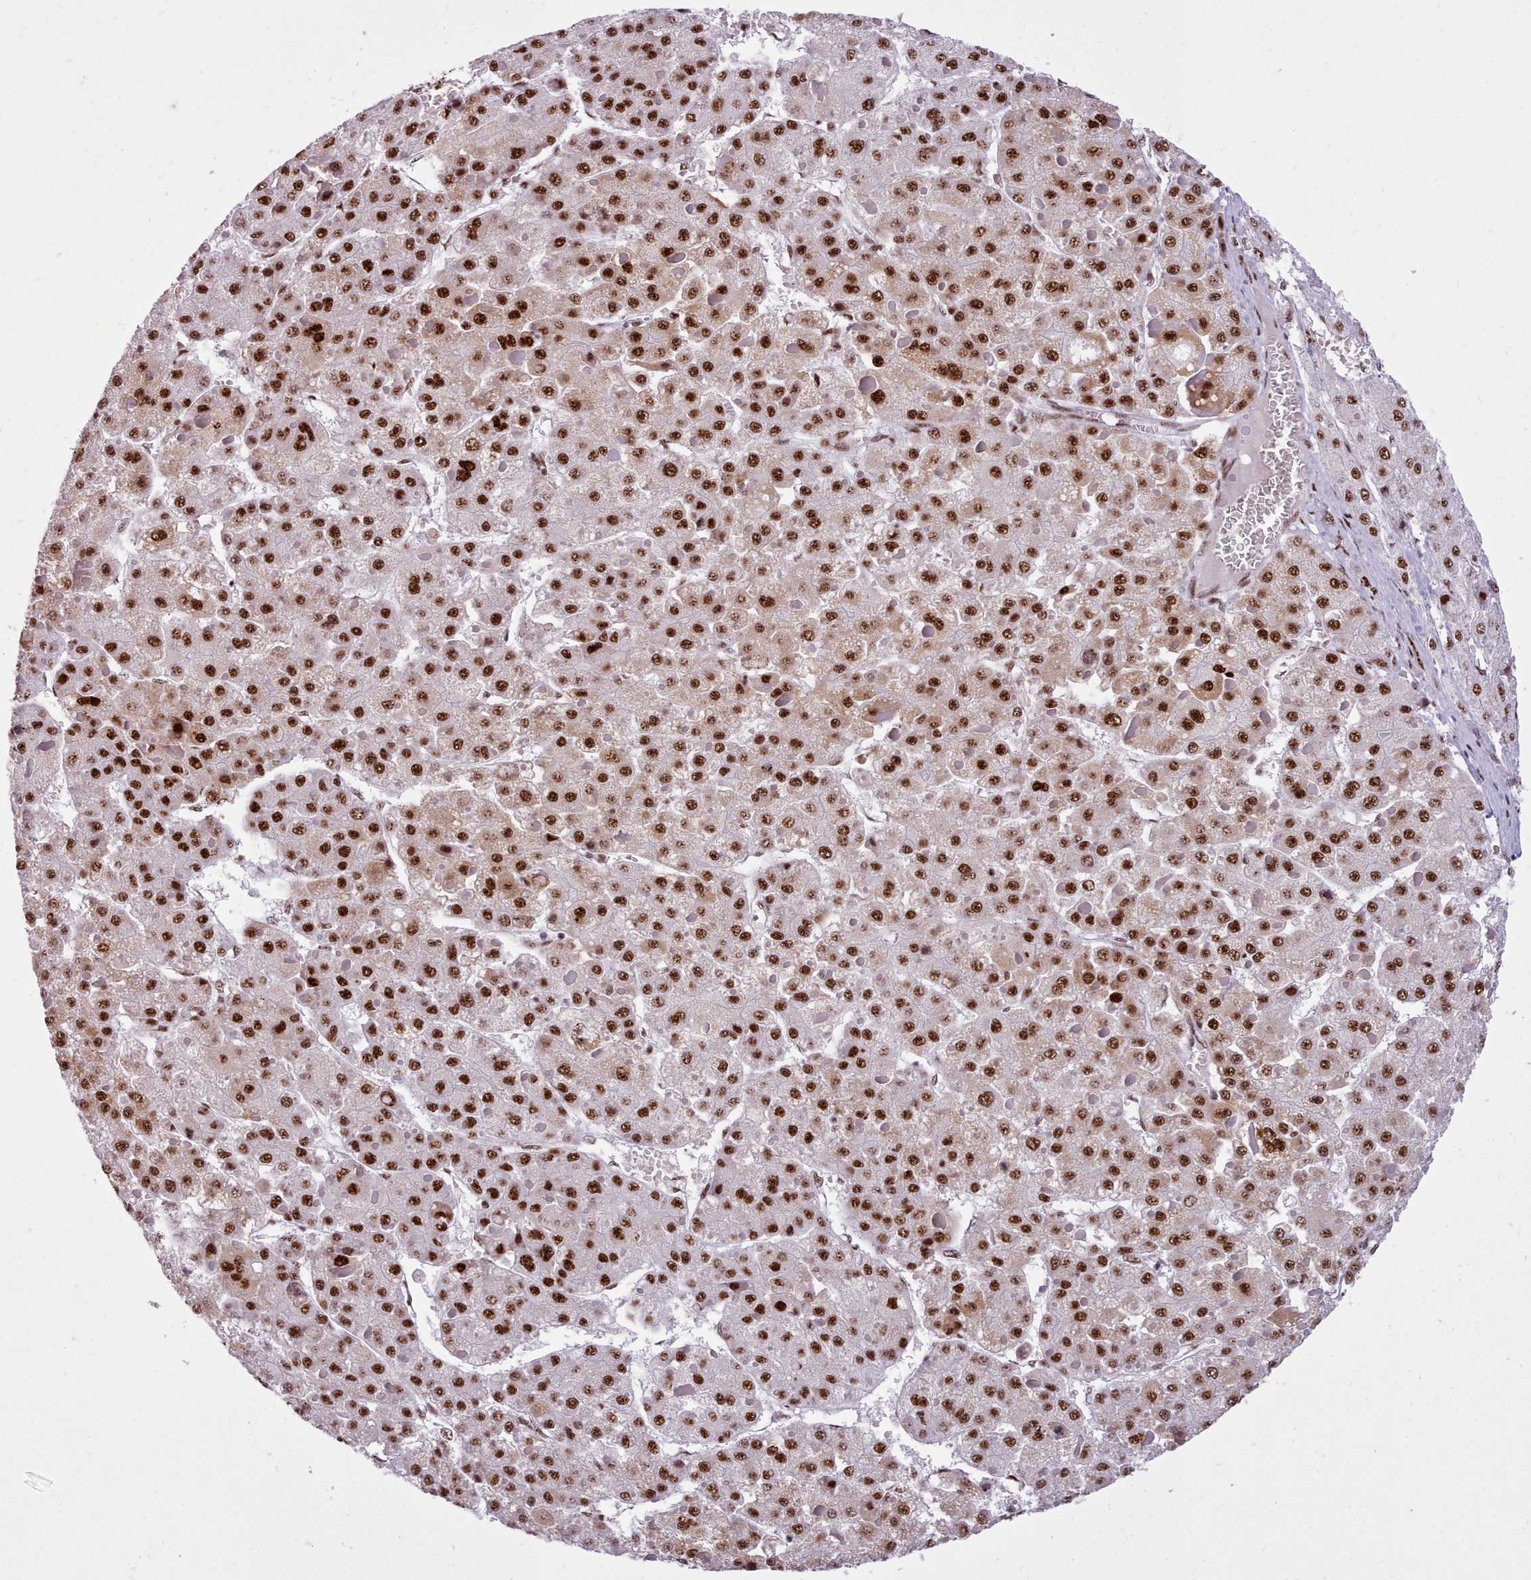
{"staining": {"intensity": "strong", "quantity": ">75%", "location": "nuclear"}, "tissue": "liver cancer", "cell_type": "Tumor cells", "image_type": "cancer", "snomed": [{"axis": "morphology", "description": "Carcinoma, Hepatocellular, NOS"}, {"axis": "topography", "description": "Liver"}], "caption": "A histopathology image of human hepatocellular carcinoma (liver) stained for a protein shows strong nuclear brown staining in tumor cells.", "gene": "TMEM35B", "patient": {"sex": "female", "age": 73}}